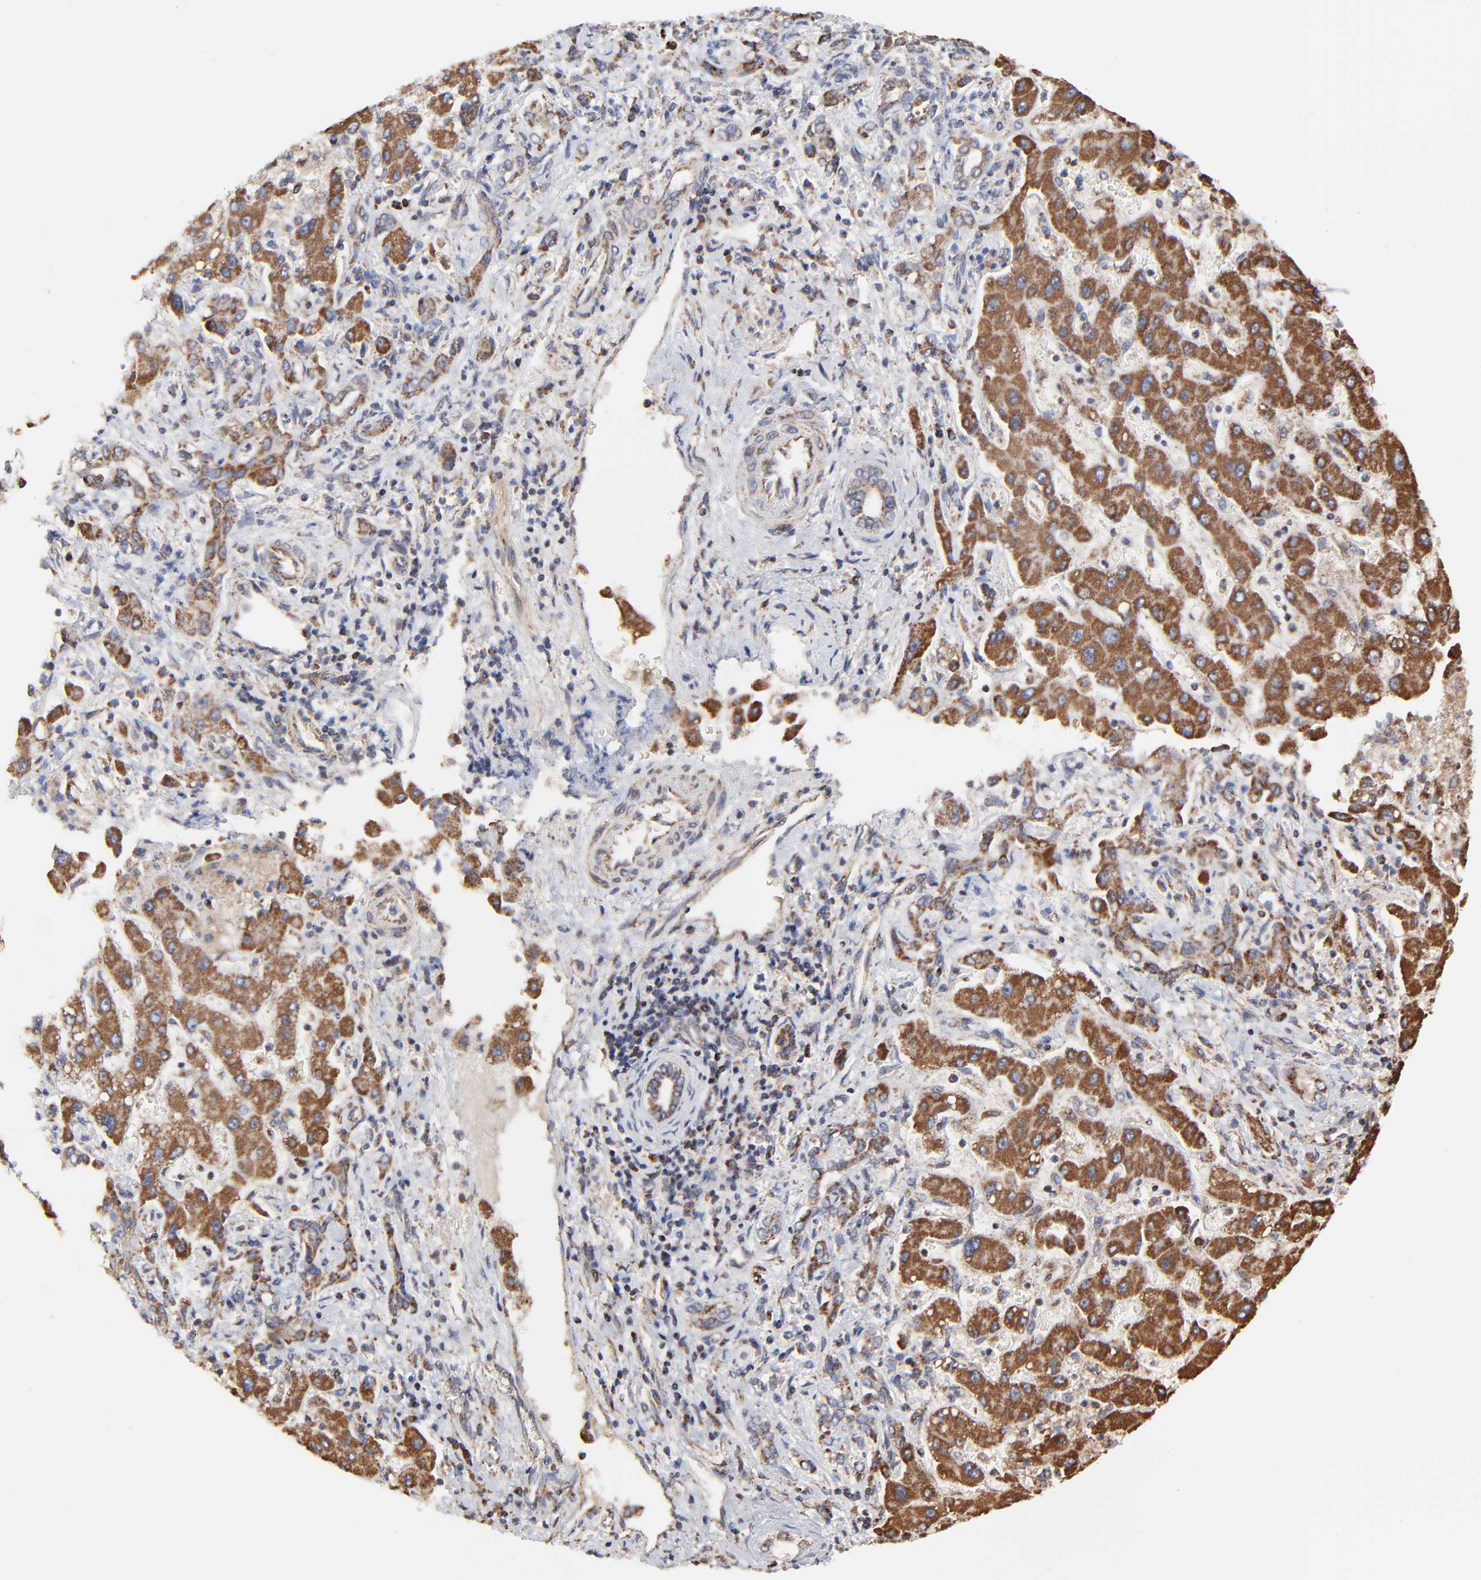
{"staining": {"intensity": "strong", "quantity": ">75%", "location": "cytoplasmic/membranous"}, "tissue": "liver cancer", "cell_type": "Tumor cells", "image_type": "cancer", "snomed": [{"axis": "morphology", "description": "Cholangiocarcinoma"}, {"axis": "topography", "description": "Liver"}], "caption": "DAB immunohistochemical staining of cholangiocarcinoma (liver) shows strong cytoplasmic/membranous protein expression in approximately >75% of tumor cells.", "gene": "ZNF550", "patient": {"sex": "male", "age": 50}}